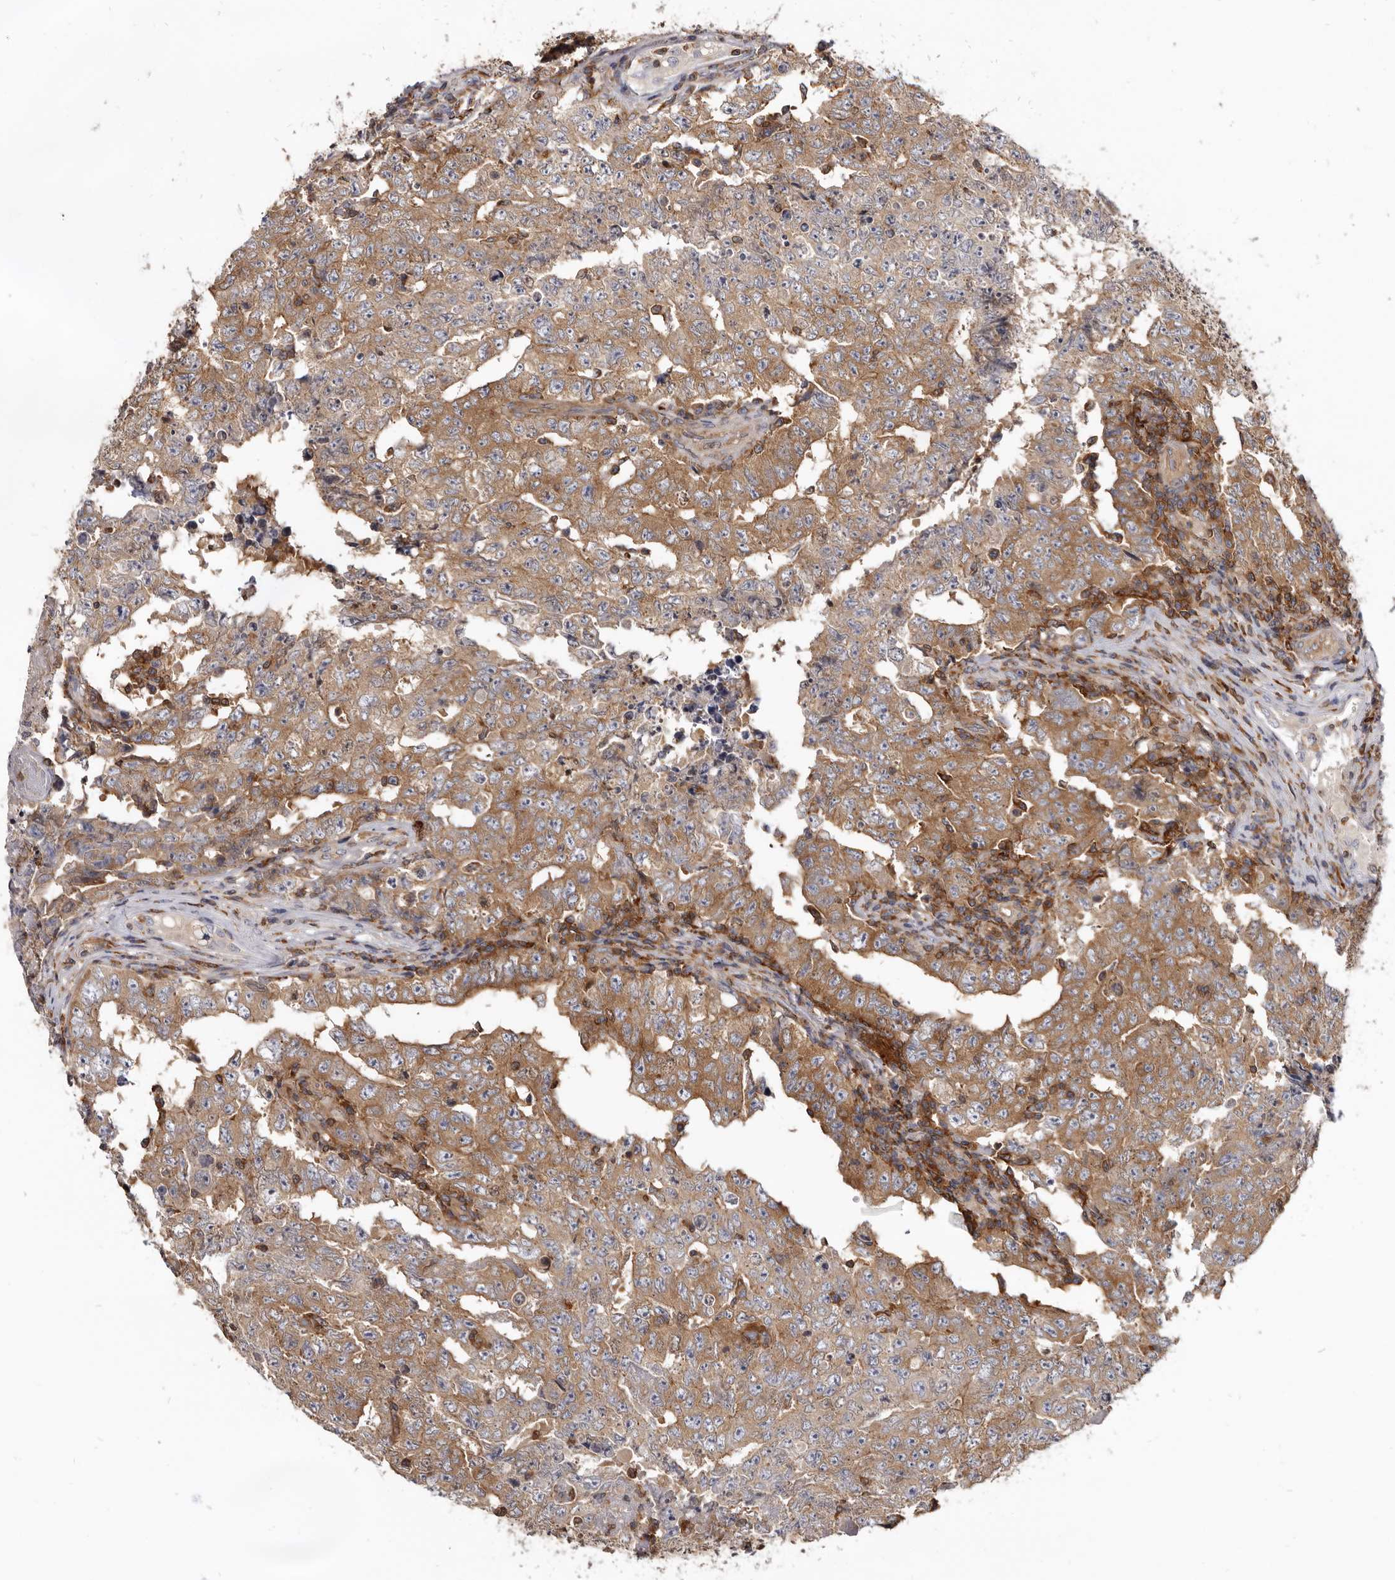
{"staining": {"intensity": "moderate", "quantity": ">75%", "location": "cytoplasmic/membranous"}, "tissue": "testis cancer", "cell_type": "Tumor cells", "image_type": "cancer", "snomed": [{"axis": "morphology", "description": "Carcinoma, Embryonal, NOS"}, {"axis": "topography", "description": "Testis"}], "caption": "Tumor cells reveal medium levels of moderate cytoplasmic/membranous staining in approximately >75% of cells in testis cancer. The staining was performed using DAB, with brown indicating positive protein expression. Nuclei are stained blue with hematoxylin.", "gene": "CBL", "patient": {"sex": "male", "age": 26}}